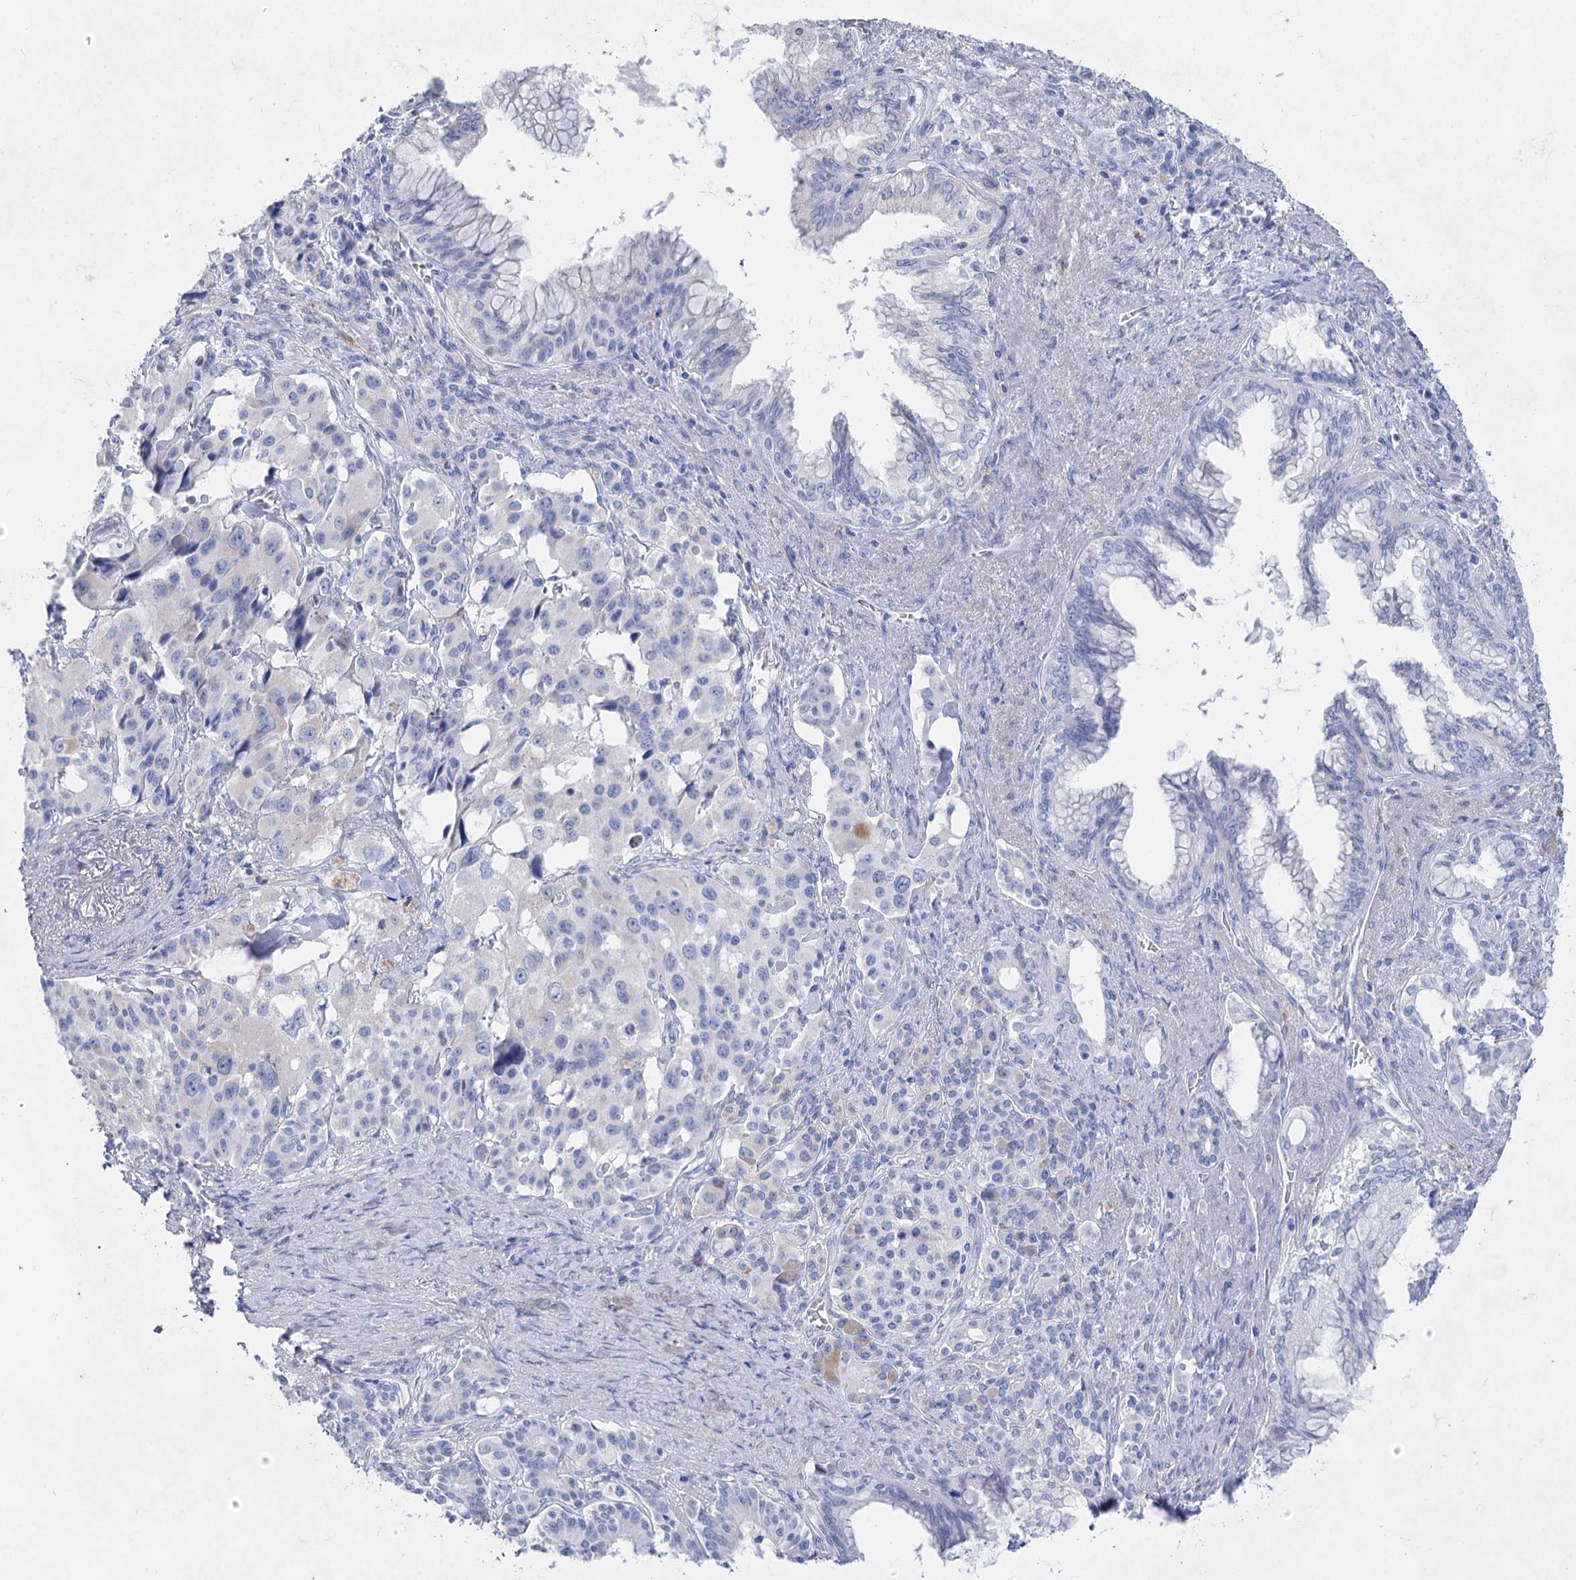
{"staining": {"intensity": "negative", "quantity": "none", "location": "none"}, "tissue": "pancreatic cancer", "cell_type": "Tumor cells", "image_type": "cancer", "snomed": [{"axis": "morphology", "description": "Adenocarcinoma, NOS"}, {"axis": "topography", "description": "Pancreas"}], "caption": "There is no significant expression in tumor cells of pancreatic cancer. The staining is performed using DAB (3,3'-diaminobenzidine) brown chromogen with nuclei counter-stained in using hematoxylin.", "gene": "ACRV1", "patient": {"sex": "female", "age": 74}}